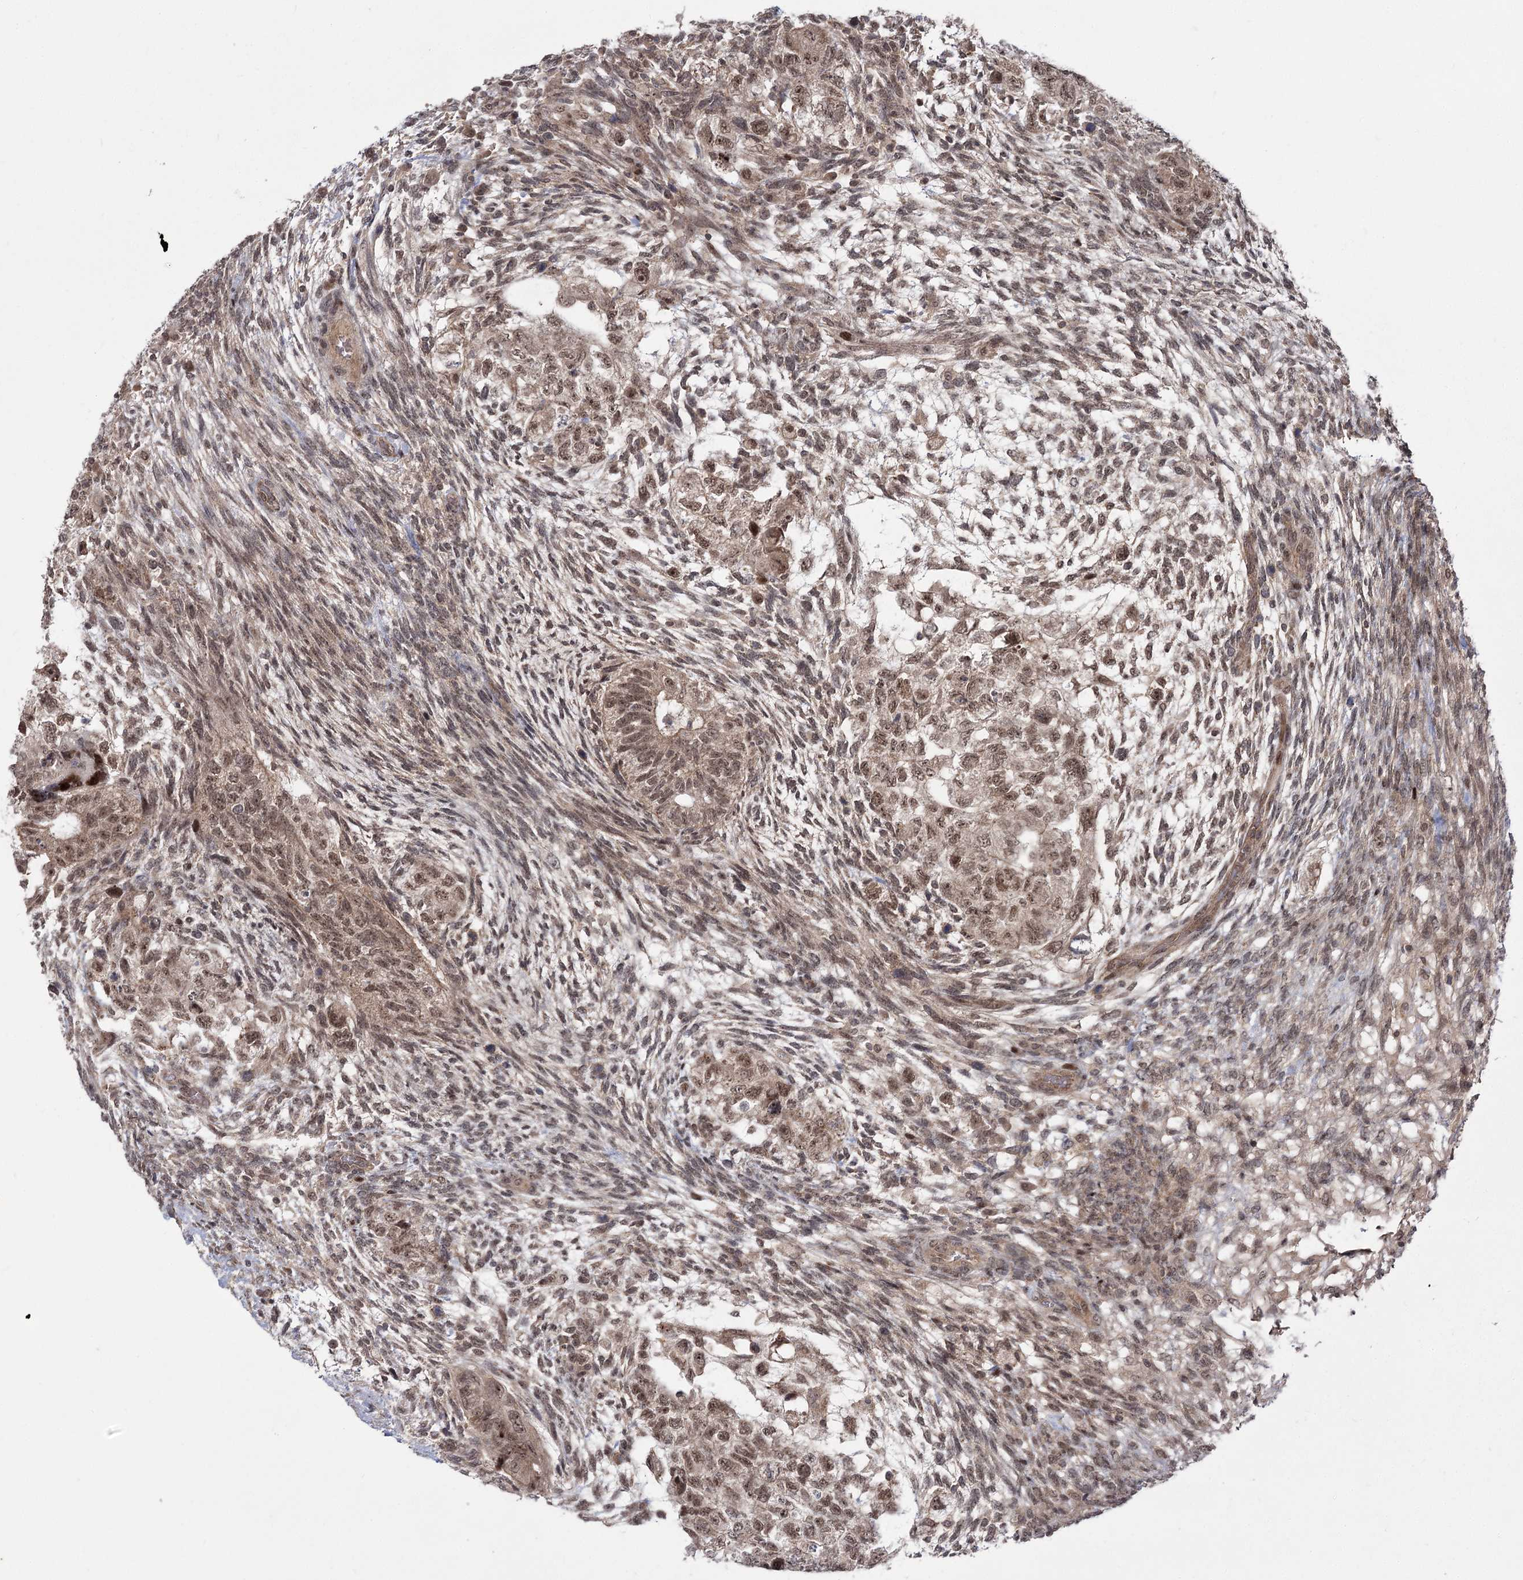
{"staining": {"intensity": "moderate", "quantity": ">75%", "location": "cytoplasmic/membranous,nuclear"}, "tissue": "testis cancer", "cell_type": "Tumor cells", "image_type": "cancer", "snomed": [{"axis": "morphology", "description": "Normal tissue, NOS"}, {"axis": "morphology", "description": "Carcinoma, Embryonal, NOS"}, {"axis": "topography", "description": "Testis"}], "caption": "This is a micrograph of immunohistochemistry (IHC) staining of testis embryonal carcinoma, which shows moderate positivity in the cytoplasmic/membranous and nuclear of tumor cells.", "gene": "HELQ", "patient": {"sex": "male", "age": 36}}